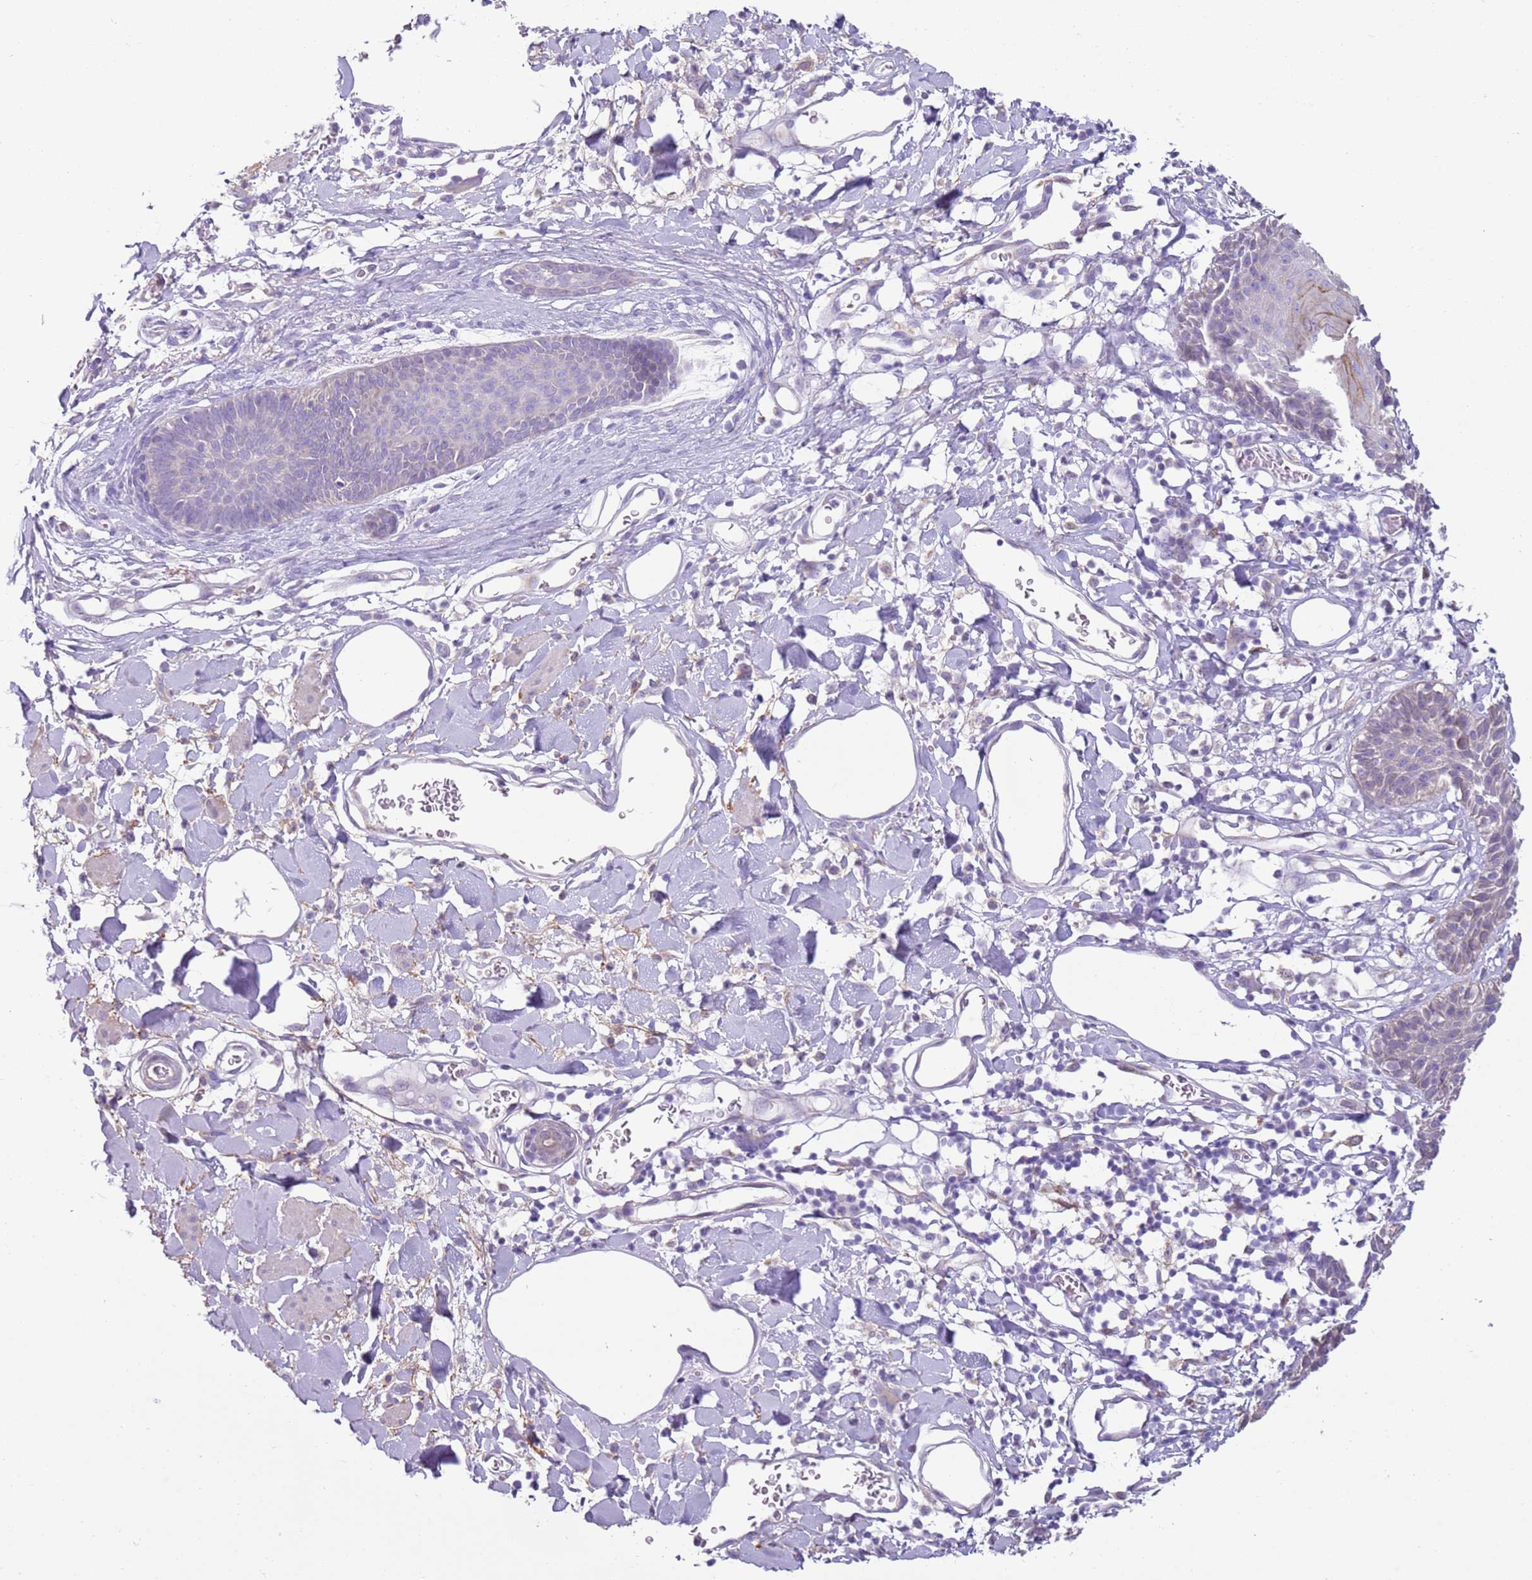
{"staining": {"intensity": "weak", "quantity": "<25%", "location": "cytoplasmic/membranous"}, "tissue": "skin", "cell_type": "Epidermal cells", "image_type": "normal", "snomed": [{"axis": "morphology", "description": "Normal tissue, NOS"}, {"axis": "topography", "description": "Vulva"}], "caption": "The immunohistochemistry photomicrograph has no significant positivity in epidermal cells of skin.", "gene": "OAF", "patient": {"sex": "female", "age": 68}}